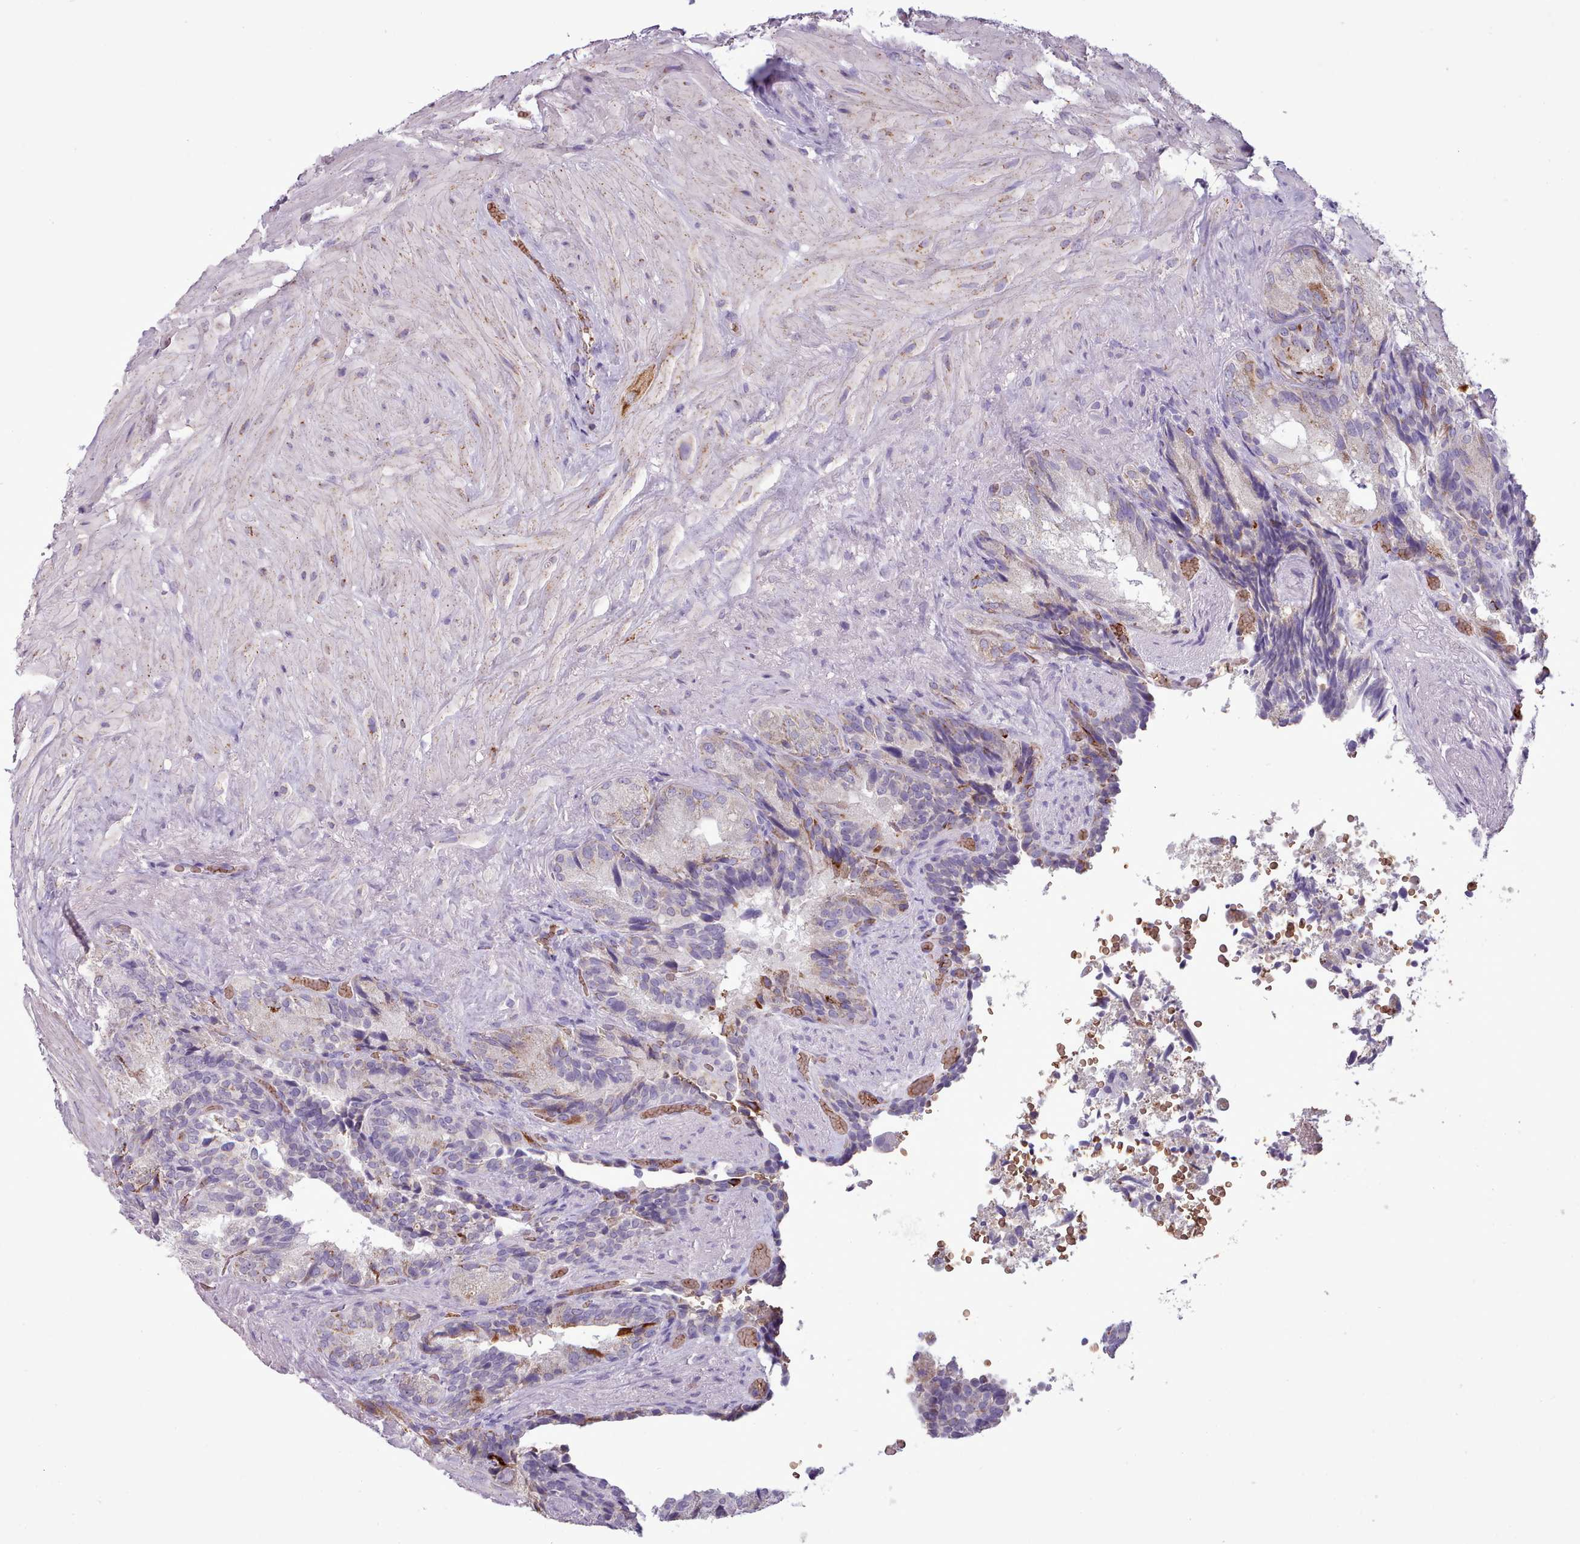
{"staining": {"intensity": "moderate", "quantity": "<25%", "location": "cytoplasmic/membranous"}, "tissue": "seminal vesicle", "cell_type": "Glandular cells", "image_type": "normal", "snomed": [{"axis": "morphology", "description": "Normal tissue, NOS"}, {"axis": "topography", "description": "Seminal veicle"}], "caption": "Brown immunohistochemical staining in normal seminal vesicle displays moderate cytoplasmic/membranous staining in approximately <25% of glandular cells. Nuclei are stained in blue.", "gene": "AK4P3", "patient": {"sex": "male", "age": 63}}